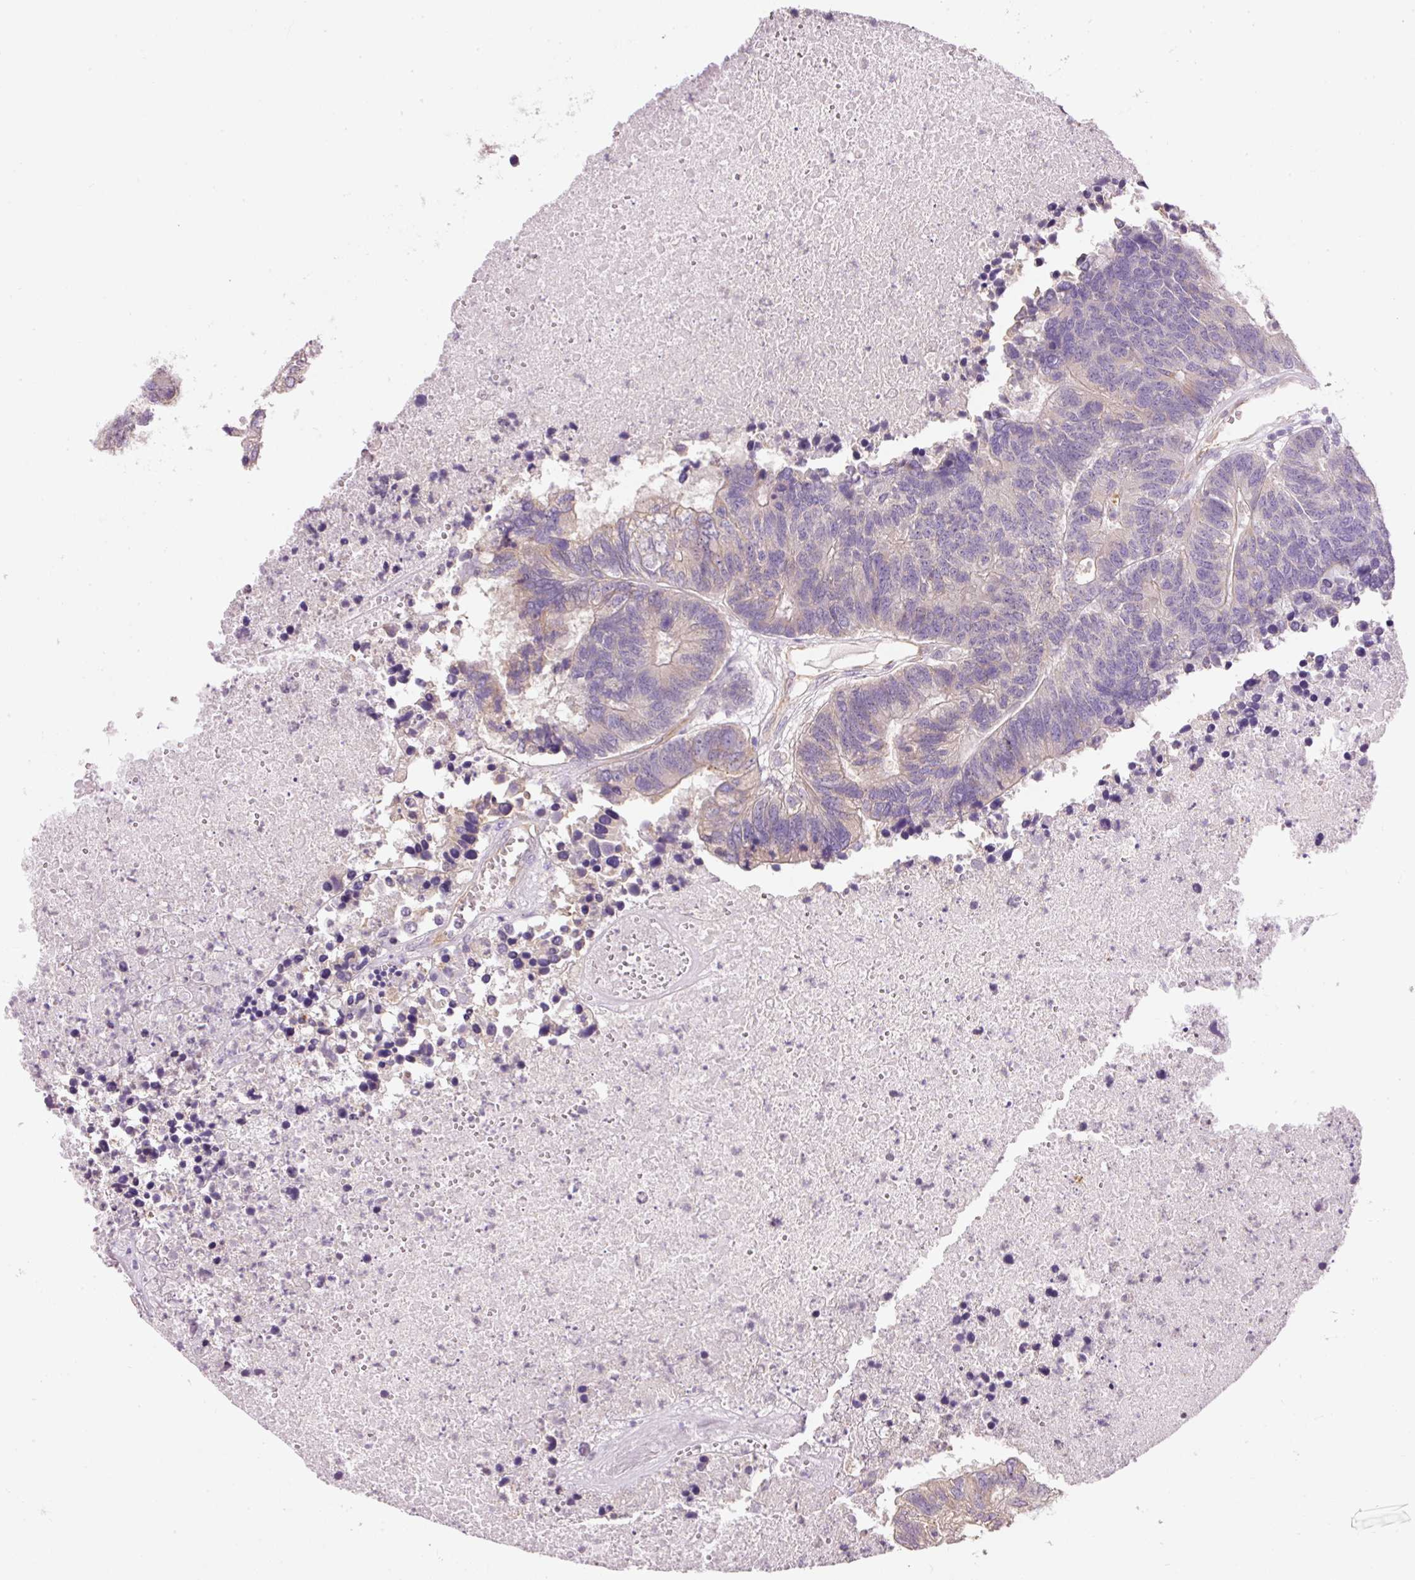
{"staining": {"intensity": "weak", "quantity": "<25%", "location": "cytoplasmic/membranous"}, "tissue": "colorectal cancer", "cell_type": "Tumor cells", "image_type": "cancer", "snomed": [{"axis": "morphology", "description": "Adenocarcinoma, NOS"}, {"axis": "topography", "description": "Colon"}], "caption": "High power microscopy micrograph of an immunohistochemistry histopathology image of colorectal cancer, revealing no significant positivity in tumor cells.", "gene": "PNPLA5", "patient": {"sex": "female", "age": 48}}